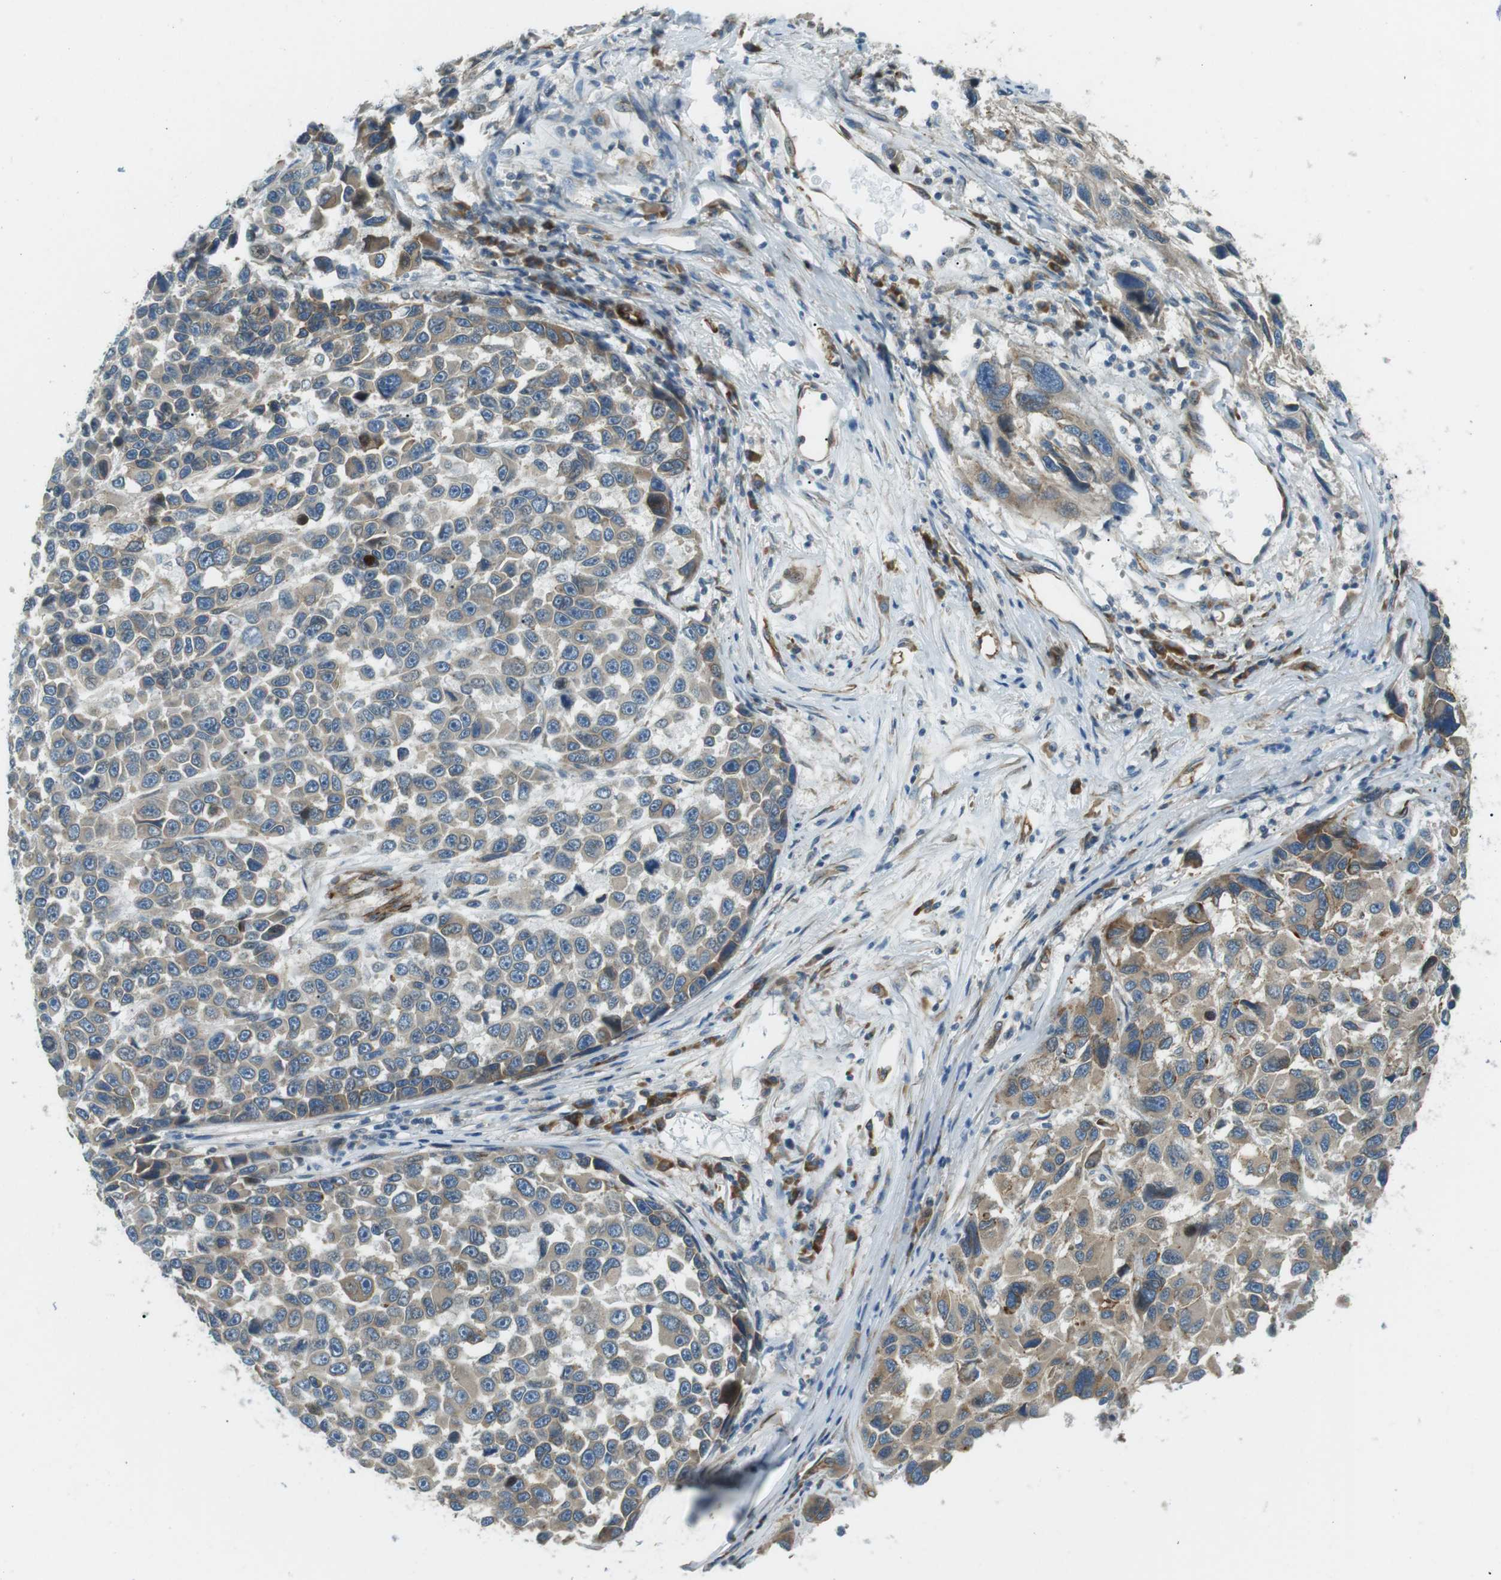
{"staining": {"intensity": "weak", "quantity": ">75%", "location": "cytoplasmic/membranous"}, "tissue": "melanoma", "cell_type": "Tumor cells", "image_type": "cancer", "snomed": [{"axis": "morphology", "description": "Malignant melanoma, NOS"}, {"axis": "topography", "description": "Skin"}], "caption": "Protein positivity by IHC reveals weak cytoplasmic/membranous positivity in approximately >75% of tumor cells in malignant melanoma. The protein is shown in brown color, while the nuclei are stained blue.", "gene": "ODR4", "patient": {"sex": "male", "age": 53}}